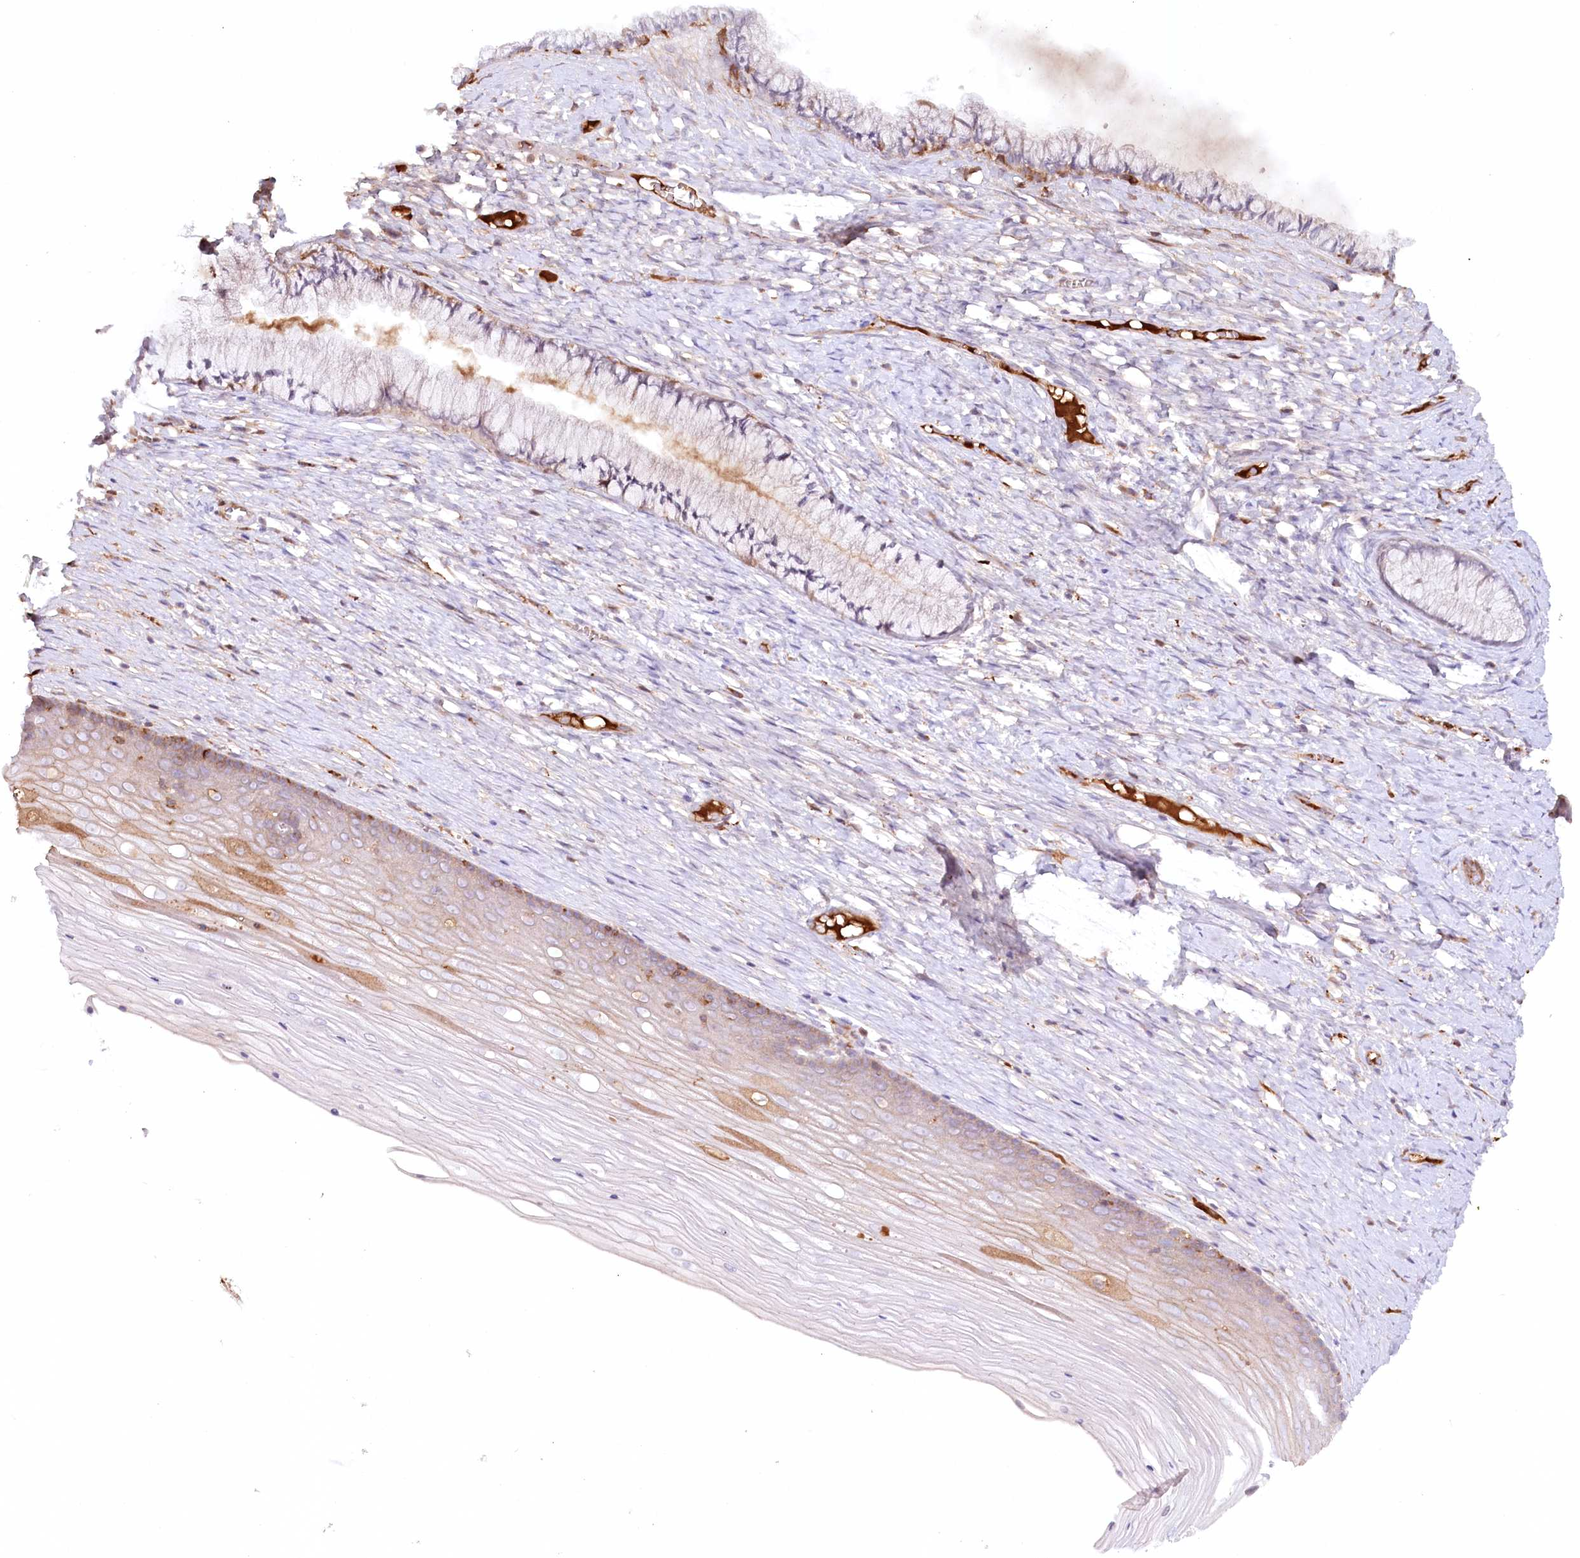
{"staining": {"intensity": "moderate", "quantity": "<25%", "location": "cytoplasmic/membranous"}, "tissue": "cervix", "cell_type": "Glandular cells", "image_type": "normal", "snomed": [{"axis": "morphology", "description": "Normal tissue, NOS"}, {"axis": "topography", "description": "Cervix"}], "caption": "Immunohistochemistry histopathology image of unremarkable cervix stained for a protein (brown), which shows low levels of moderate cytoplasmic/membranous positivity in approximately <25% of glandular cells.", "gene": "PSAPL1", "patient": {"sex": "female", "age": 42}}